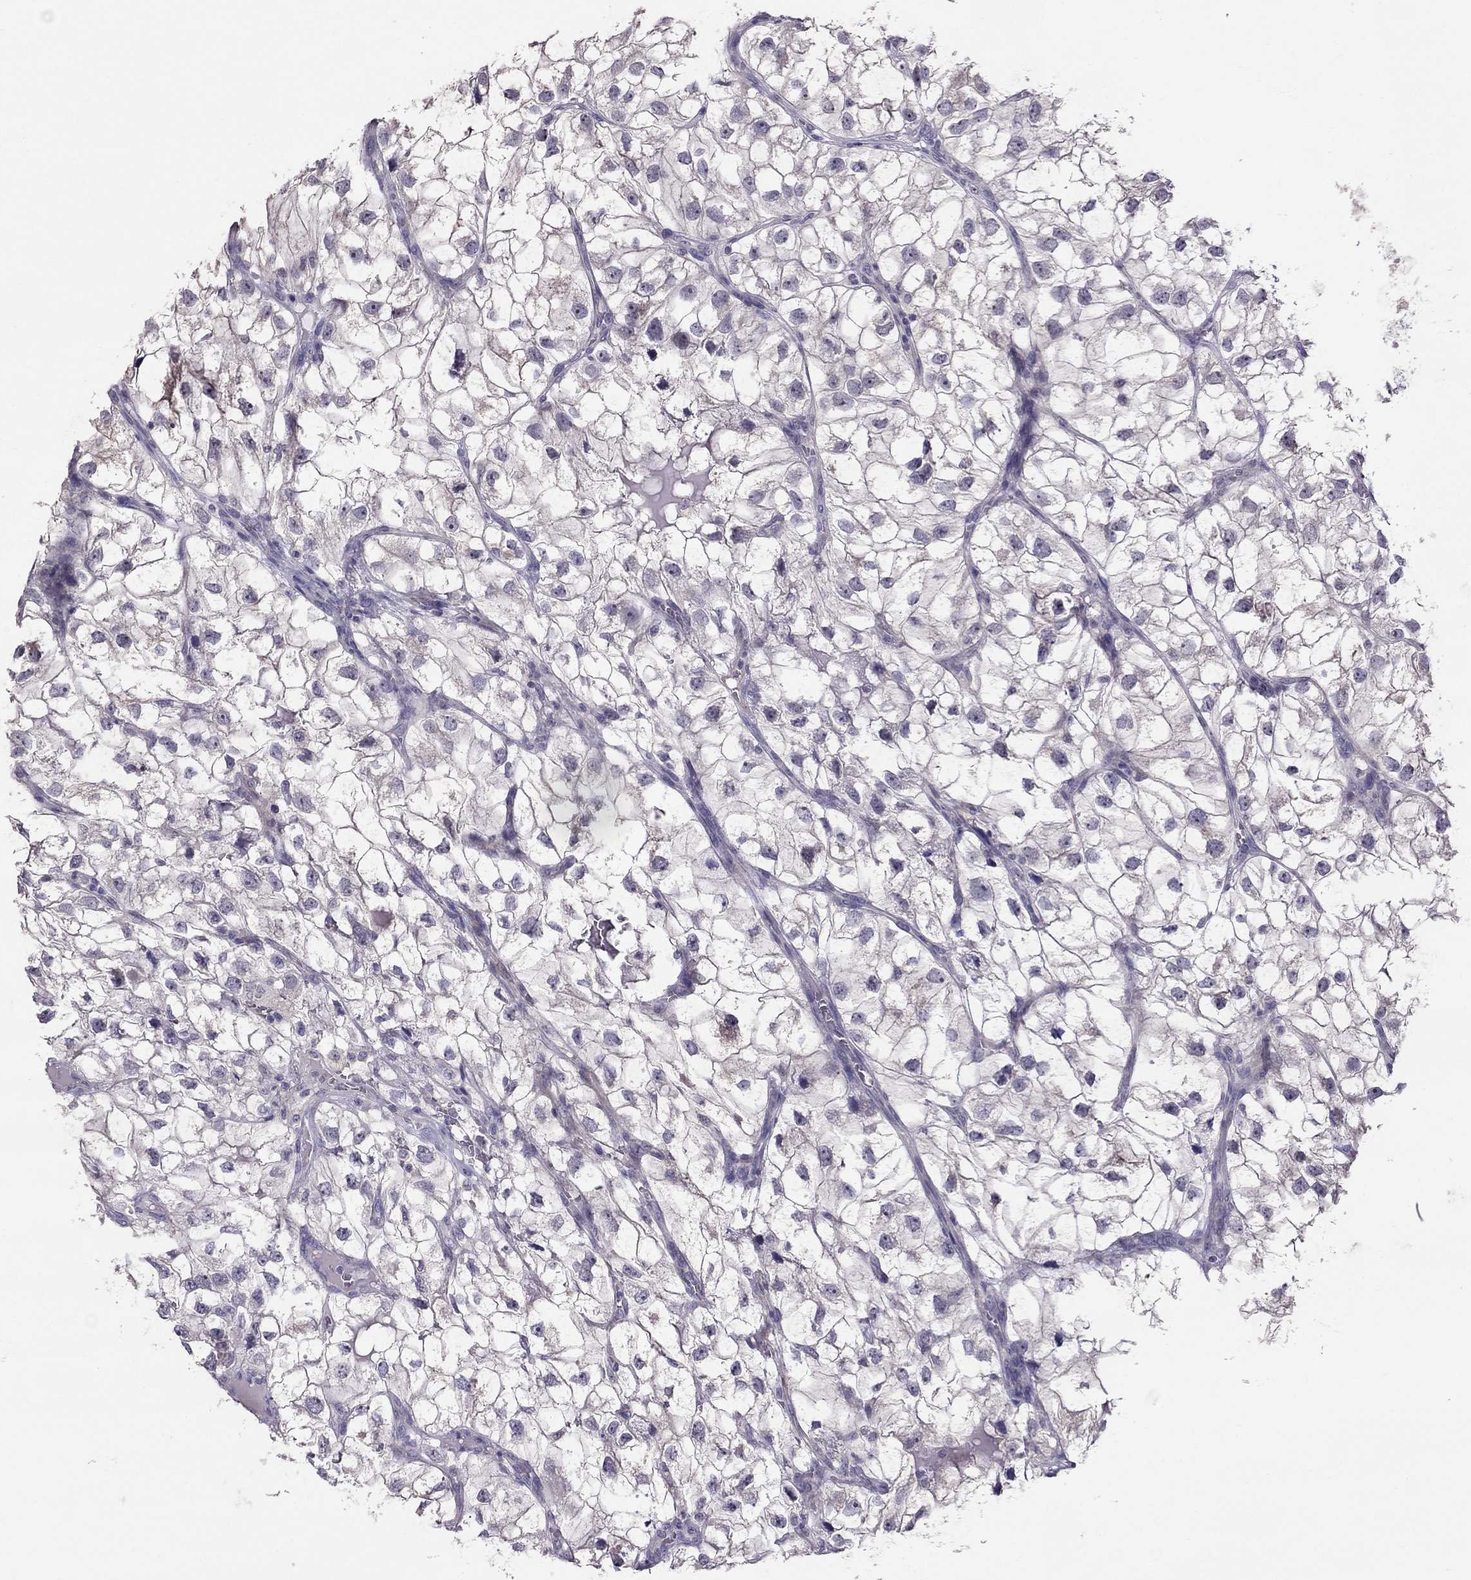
{"staining": {"intensity": "negative", "quantity": "none", "location": "none"}, "tissue": "renal cancer", "cell_type": "Tumor cells", "image_type": "cancer", "snomed": [{"axis": "morphology", "description": "Adenocarcinoma, NOS"}, {"axis": "topography", "description": "Kidney"}], "caption": "This is an IHC histopathology image of human renal cancer. There is no staining in tumor cells.", "gene": "LRRC46", "patient": {"sex": "male", "age": 59}}